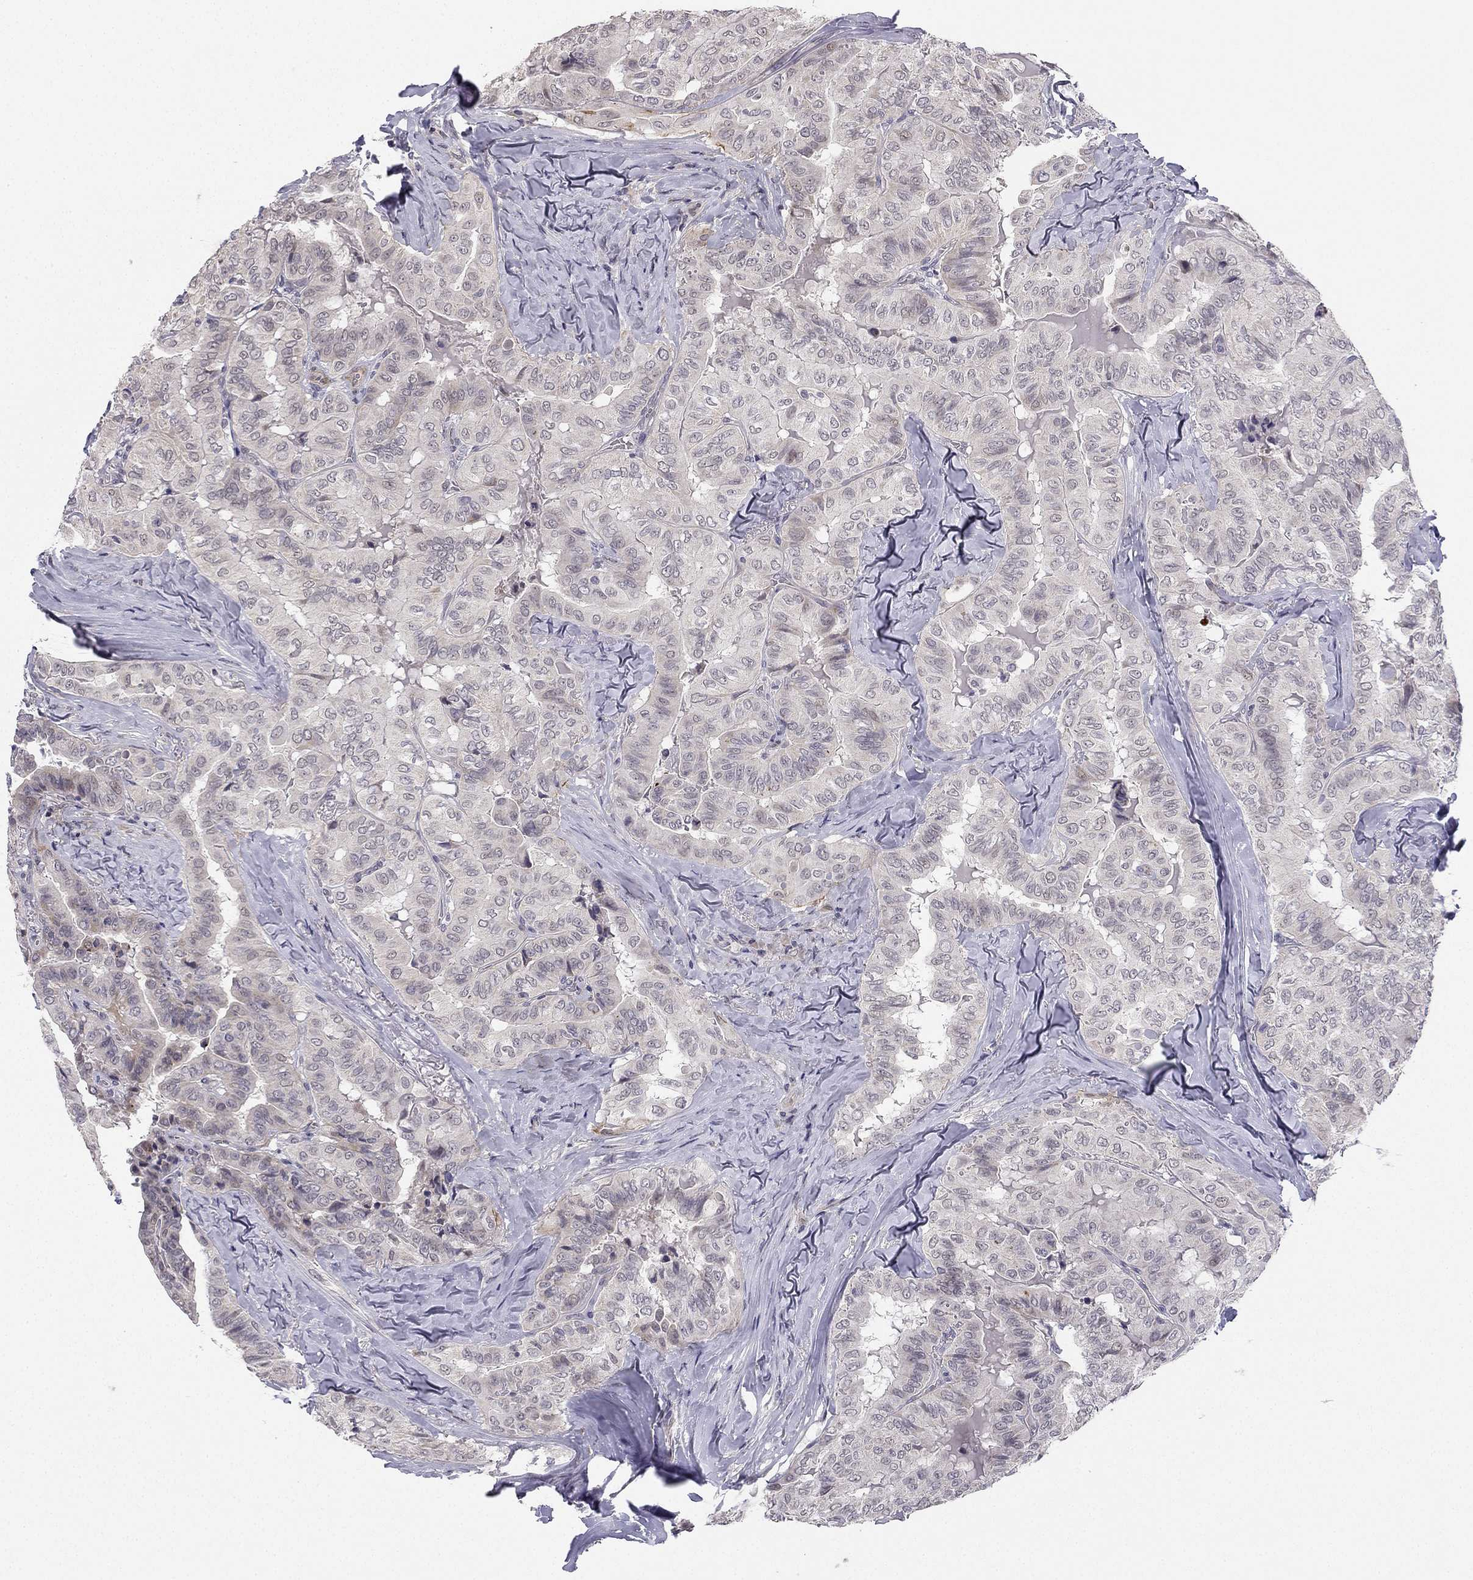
{"staining": {"intensity": "negative", "quantity": "none", "location": "none"}, "tissue": "thyroid cancer", "cell_type": "Tumor cells", "image_type": "cancer", "snomed": [{"axis": "morphology", "description": "Papillary adenocarcinoma, NOS"}, {"axis": "topography", "description": "Thyroid gland"}], "caption": "A high-resolution photomicrograph shows immunohistochemistry (IHC) staining of thyroid cancer, which reveals no significant staining in tumor cells.", "gene": "CHST8", "patient": {"sex": "female", "age": 68}}